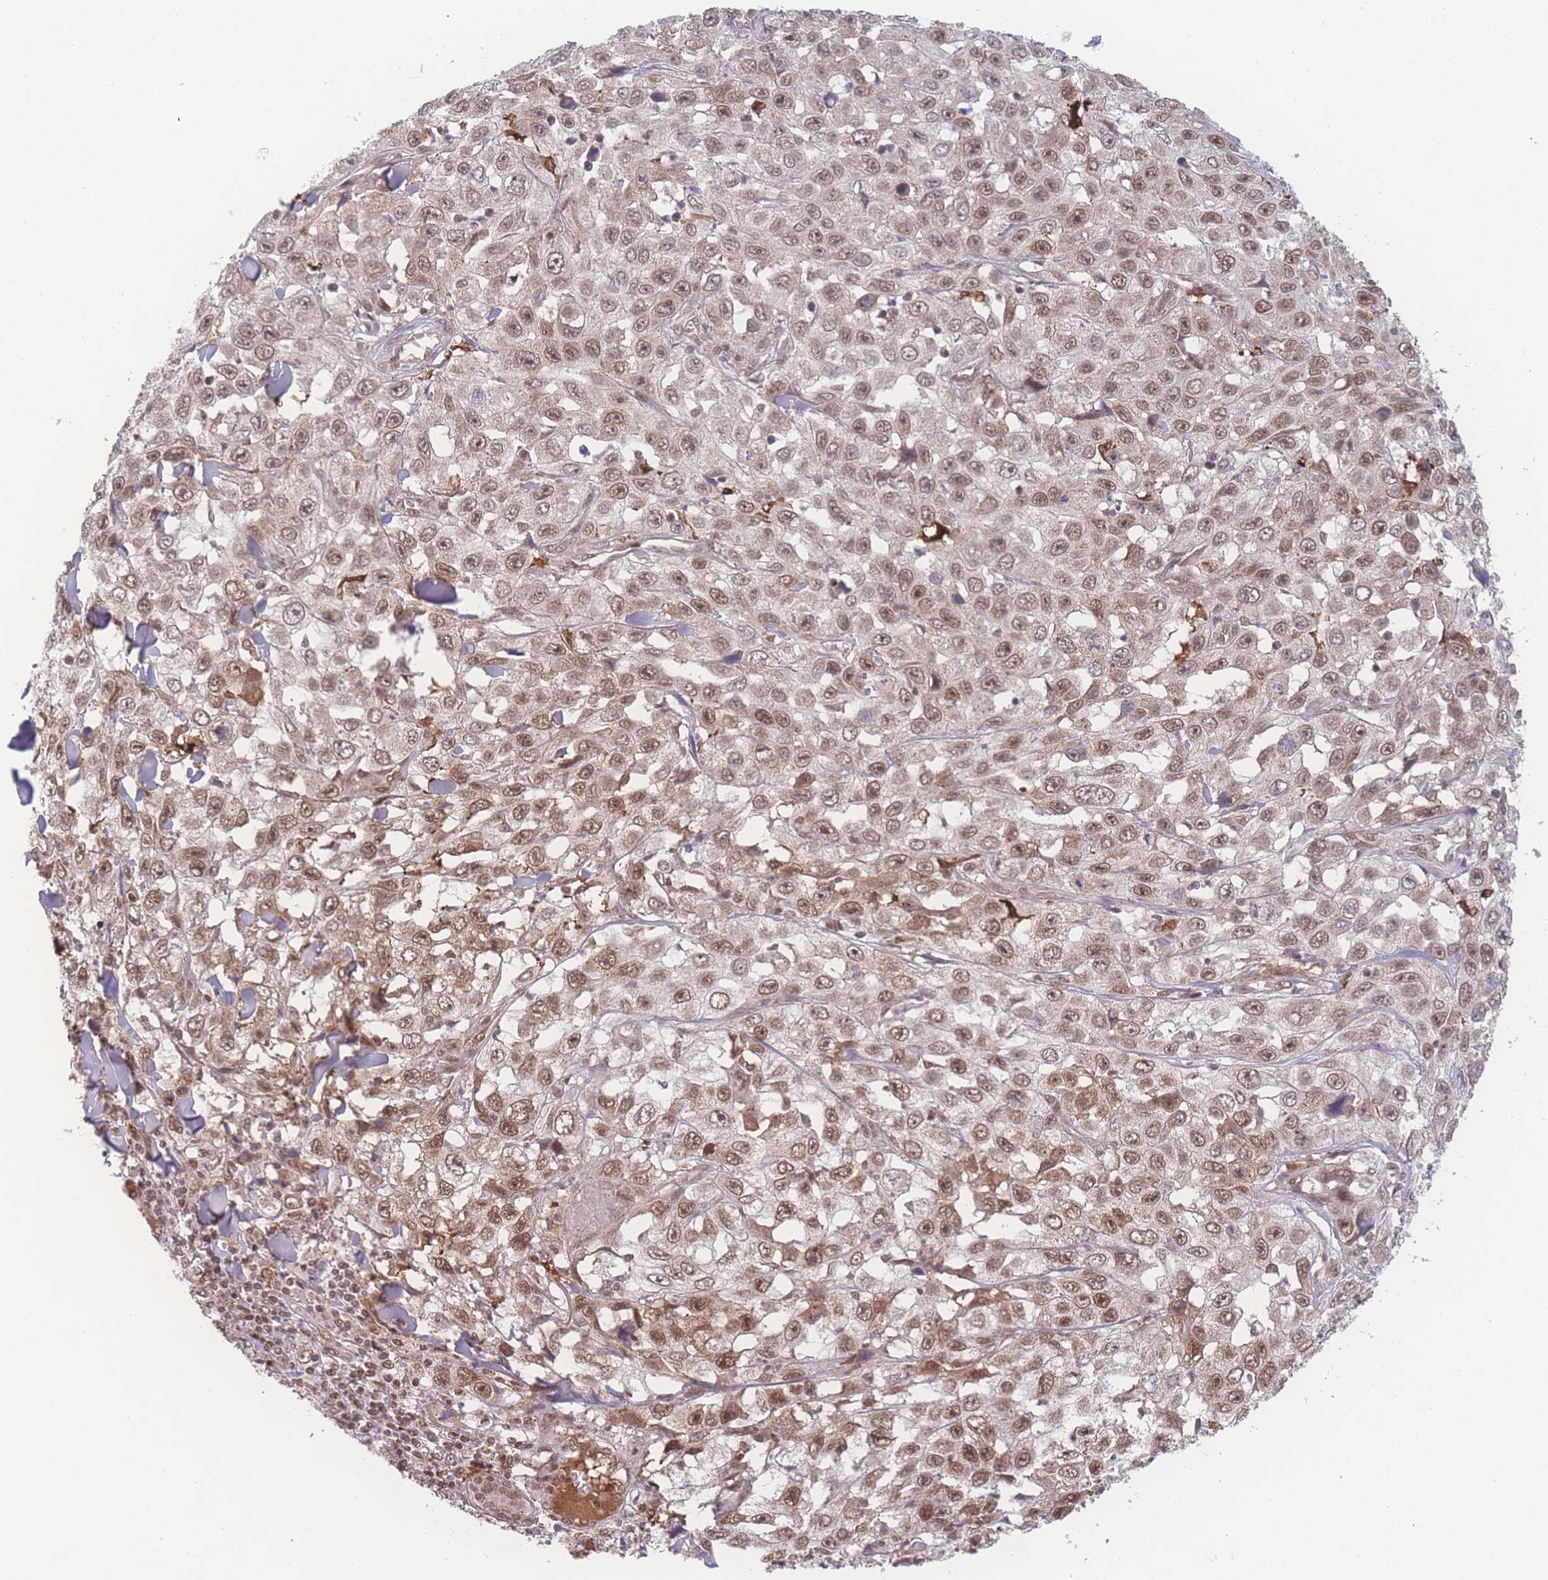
{"staining": {"intensity": "moderate", "quantity": ">75%", "location": "nuclear"}, "tissue": "skin cancer", "cell_type": "Tumor cells", "image_type": "cancer", "snomed": [{"axis": "morphology", "description": "Squamous cell carcinoma, NOS"}, {"axis": "topography", "description": "Skin"}], "caption": "Brown immunohistochemical staining in human squamous cell carcinoma (skin) displays moderate nuclear staining in about >75% of tumor cells.", "gene": "RAVER1", "patient": {"sex": "male", "age": 82}}